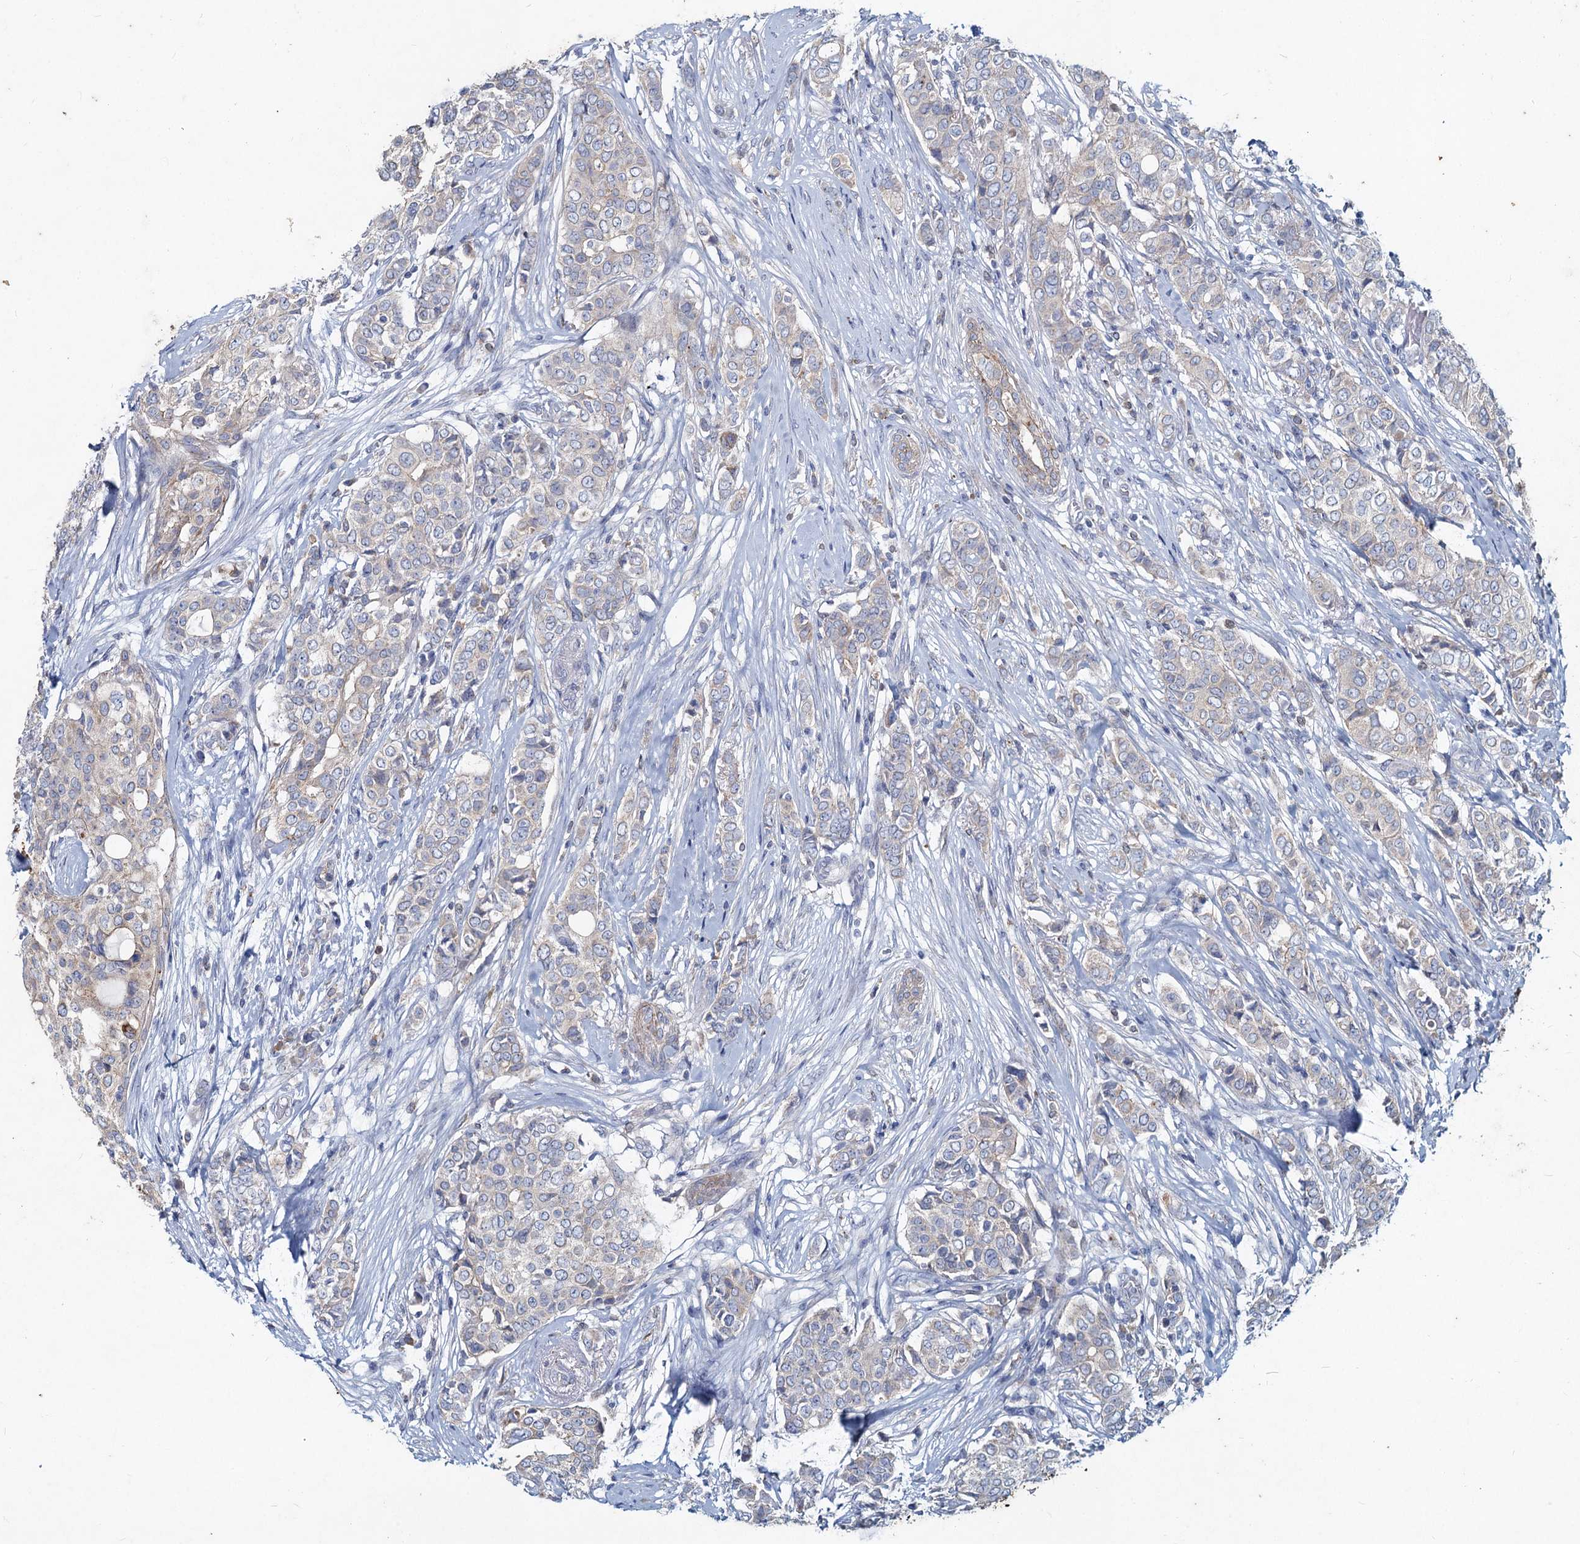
{"staining": {"intensity": "negative", "quantity": "none", "location": "none"}, "tissue": "breast cancer", "cell_type": "Tumor cells", "image_type": "cancer", "snomed": [{"axis": "morphology", "description": "Lobular carcinoma"}, {"axis": "topography", "description": "Breast"}], "caption": "Histopathology image shows no significant protein positivity in tumor cells of breast lobular carcinoma.", "gene": "TMX2", "patient": {"sex": "female", "age": 51}}